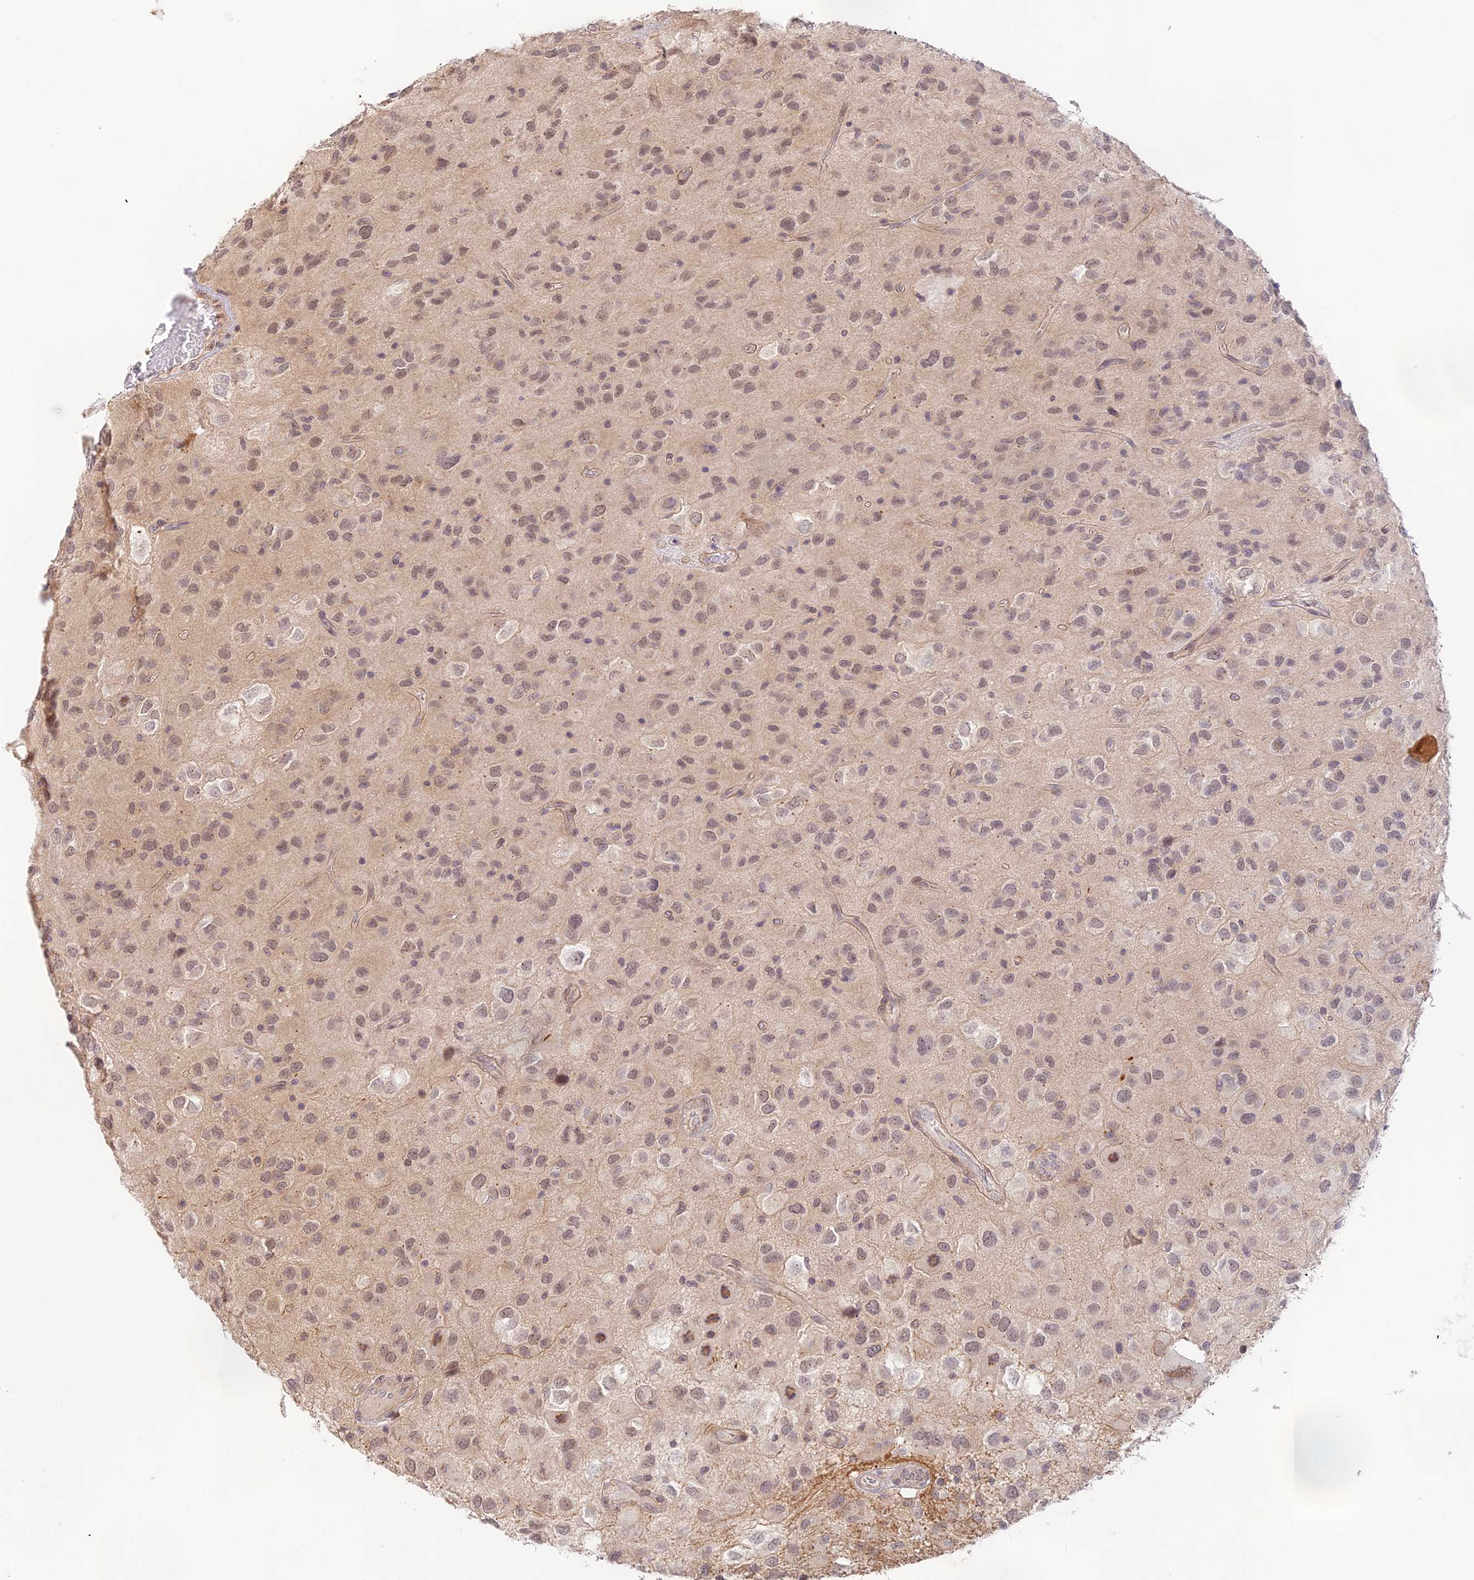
{"staining": {"intensity": "weak", "quantity": "<25%", "location": "cytoplasmic/membranous"}, "tissue": "glioma", "cell_type": "Tumor cells", "image_type": "cancer", "snomed": [{"axis": "morphology", "description": "Glioma, malignant, Low grade"}, {"axis": "topography", "description": "Brain"}], "caption": "Tumor cells show no significant protein expression in malignant glioma (low-grade). (DAB IHC, high magnification).", "gene": "CAMSAP3", "patient": {"sex": "male", "age": 66}}